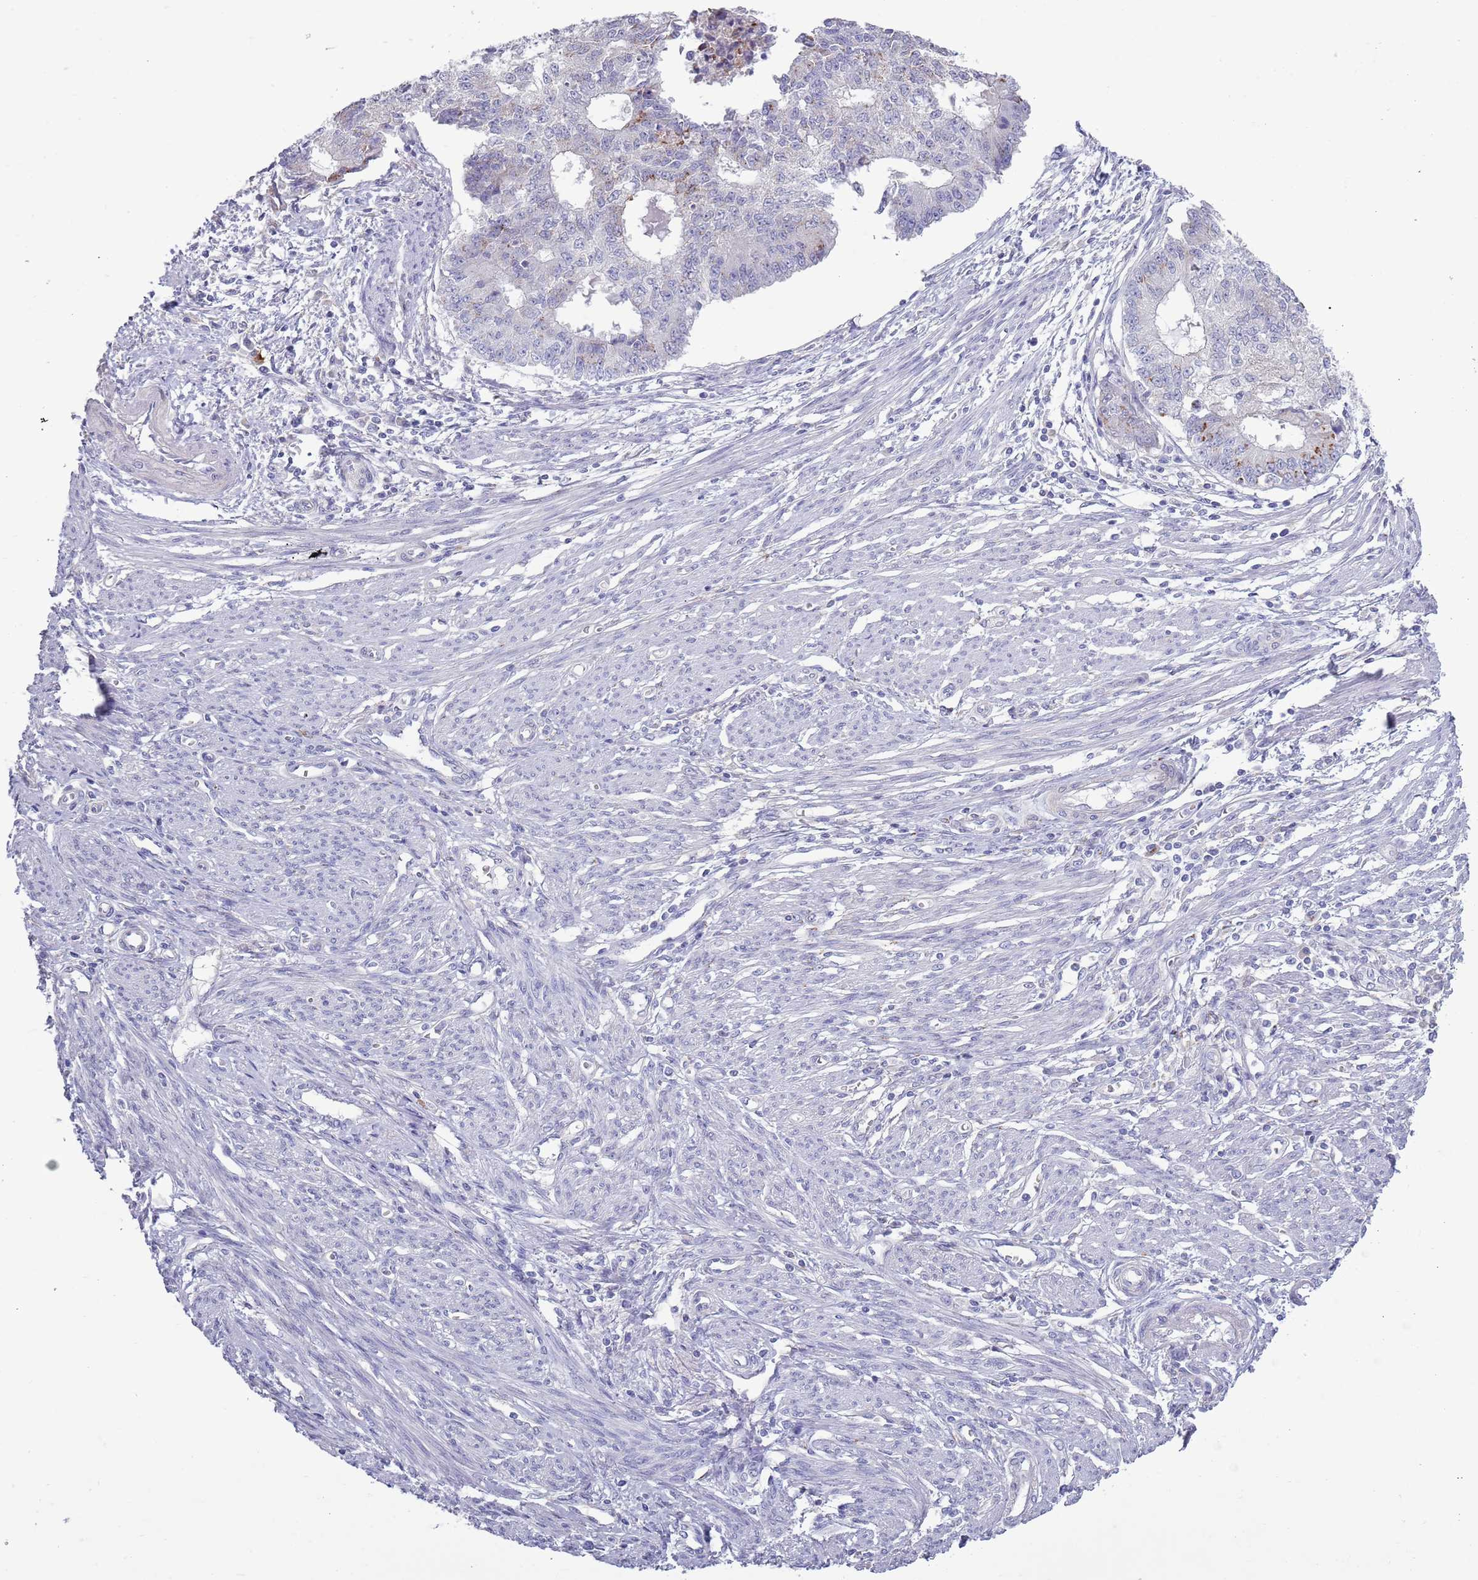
{"staining": {"intensity": "negative", "quantity": "none", "location": "none"}, "tissue": "endometrial cancer", "cell_type": "Tumor cells", "image_type": "cancer", "snomed": [{"axis": "morphology", "description": "Adenocarcinoma, NOS"}, {"axis": "topography", "description": "Endometrium"}], "caption": "Immunohistochemistry of endometrial adenocarcinoma shows no staining in tumor cells. (Stains: DAB (3,3'-diaminobenzidine) immunohistochemistry with hematoxylin counter stain, Microscopy: brightfield microscopy at high magnification).", "gene": "ACSBG1", "patient": {"sex": "female", "age": 56}}